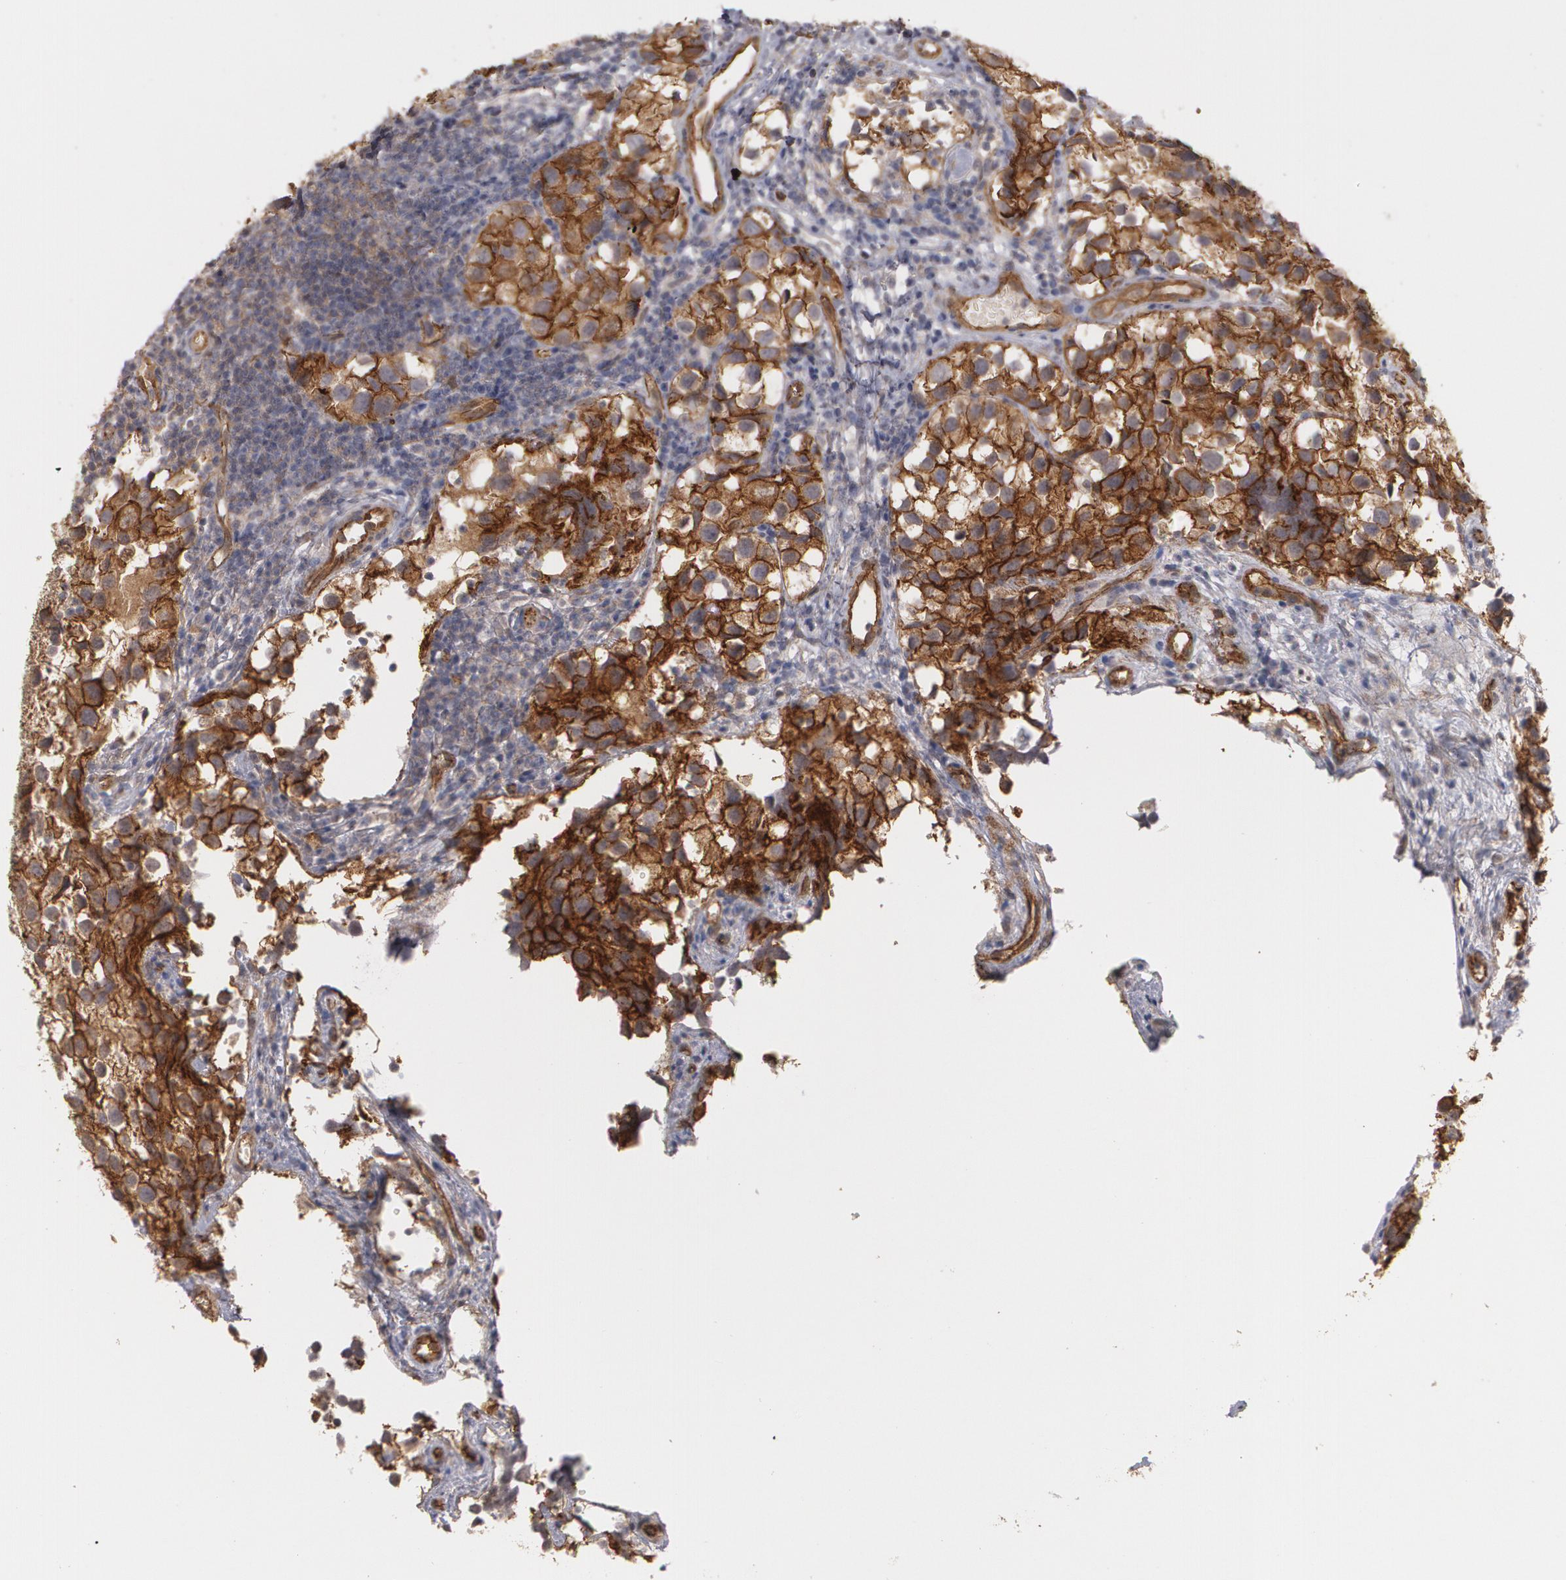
{"staining": {"intensity": "moderate", "quantity": "25%-75%", "location": "cytoplasmic/membranous"}, "tissue": "testis cancer", "cell_type": "Tumor cells", "image_type": "cancer", "snomed": [{"axis": "morphology", "description": "Seminoma, NOS"}, {"axis": "topography", "description": "Testis"}], "caption": "An image of human testis cancer (seminoma) stained for a protein displays moderate cytoplasmic/membranous brown staining in tumor cells.", "gene": "TJP1", "patient": {"sex": "male", "age": 39}}